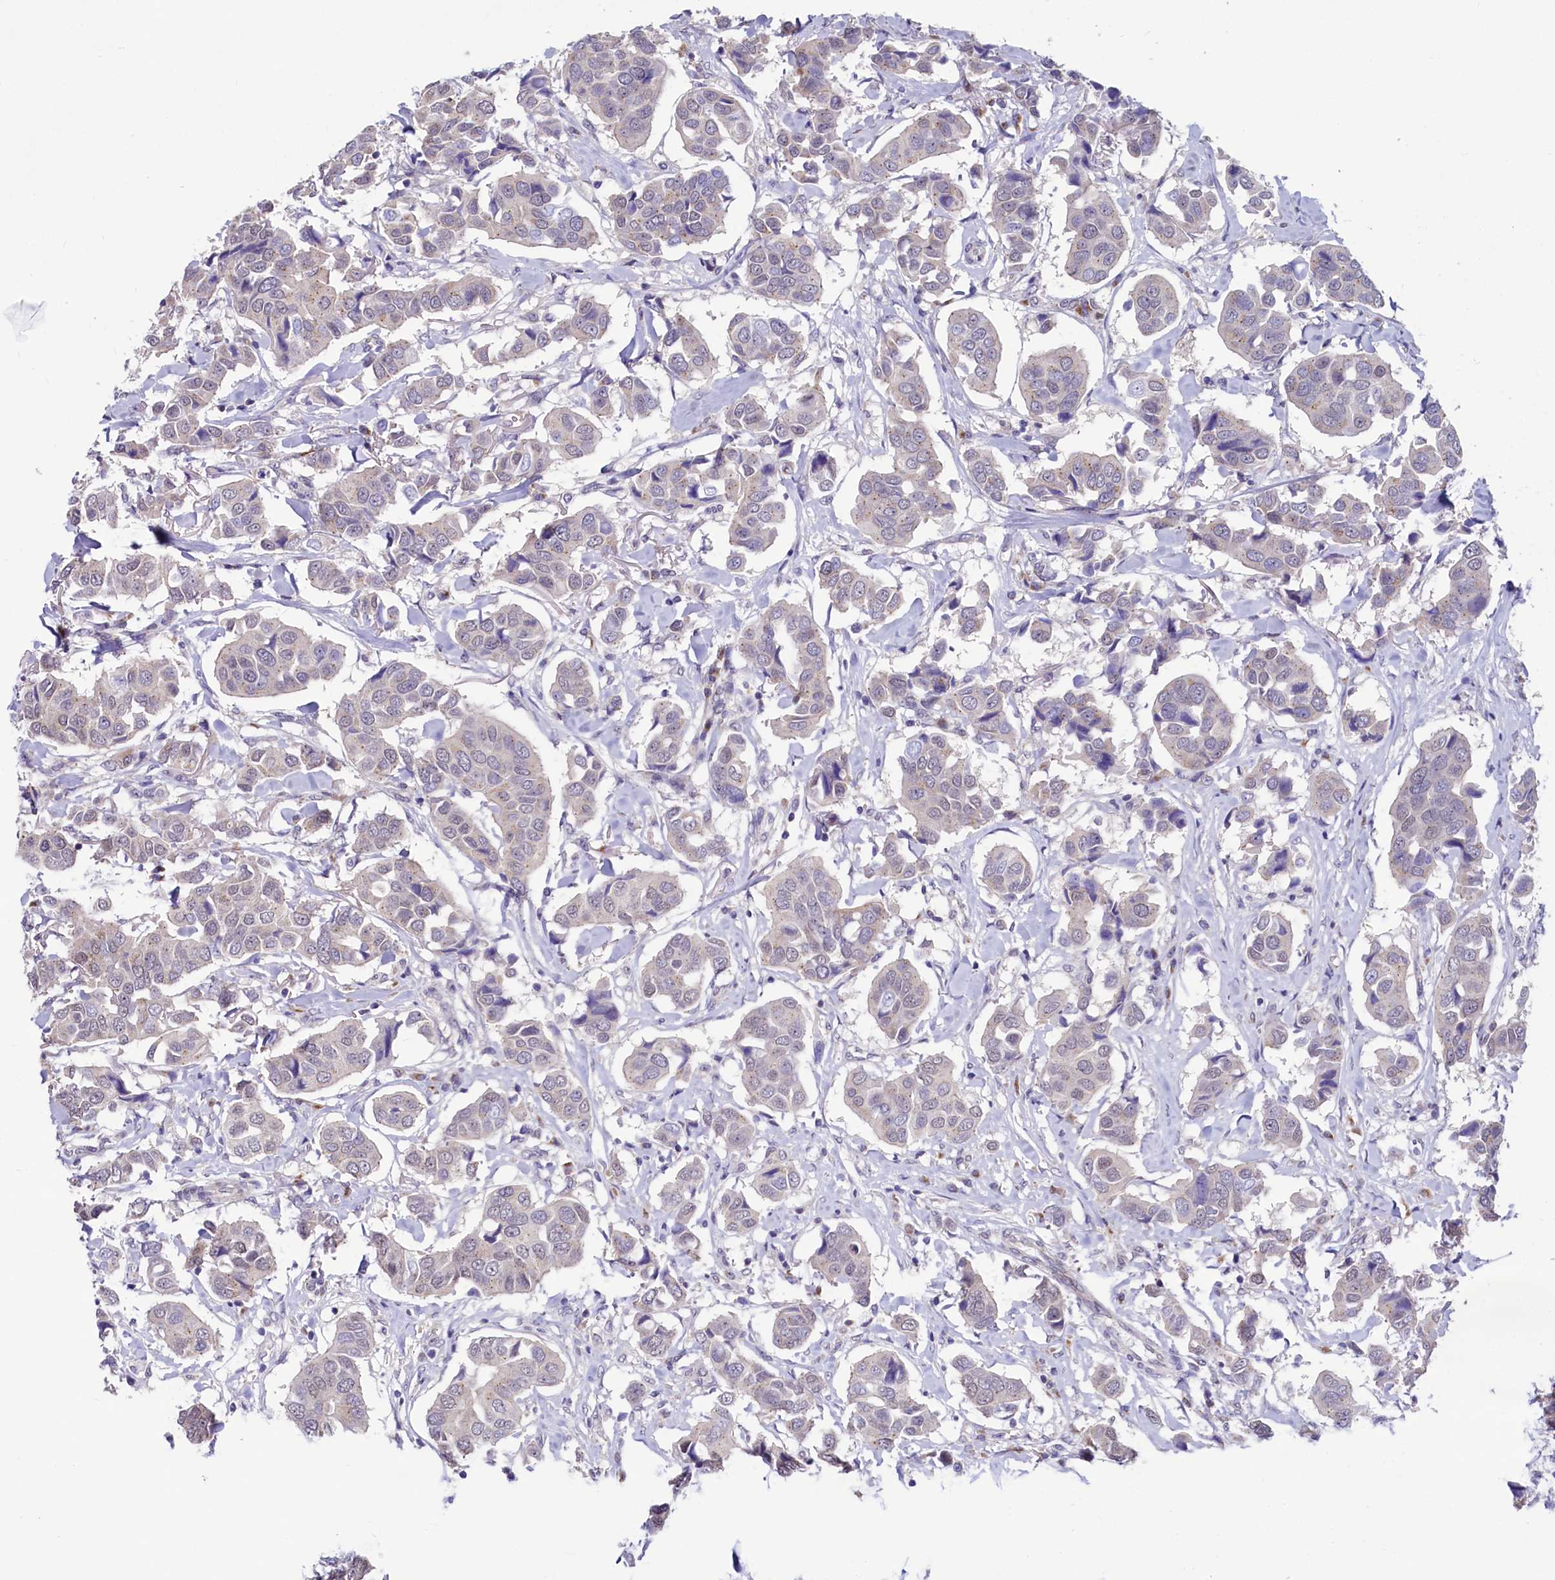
{"staining": {"intensity": "negative", "quantity": "none", "location": "none"}, "tissue": "breast cancer", "cell_type": "Tumor cells", "image_type": "cancer", "snomed": [{"axis": "morphology", "description": "Duct carcinoma"}, {"axis": "topography", "description": "Breast"}], "caption": "IHC histopathology image of neoplastic tissue: breast intraductal carcinoma stained with DAB (3,3'-diaminobenzidine) shows no significant protein expression in tumor cells. (DAB immunohistochemistry (IHC) visualized using brightfield microscopy, high magnification).", "gene": "SEC24C", "patient": {"sex": "female", "age": 80}}